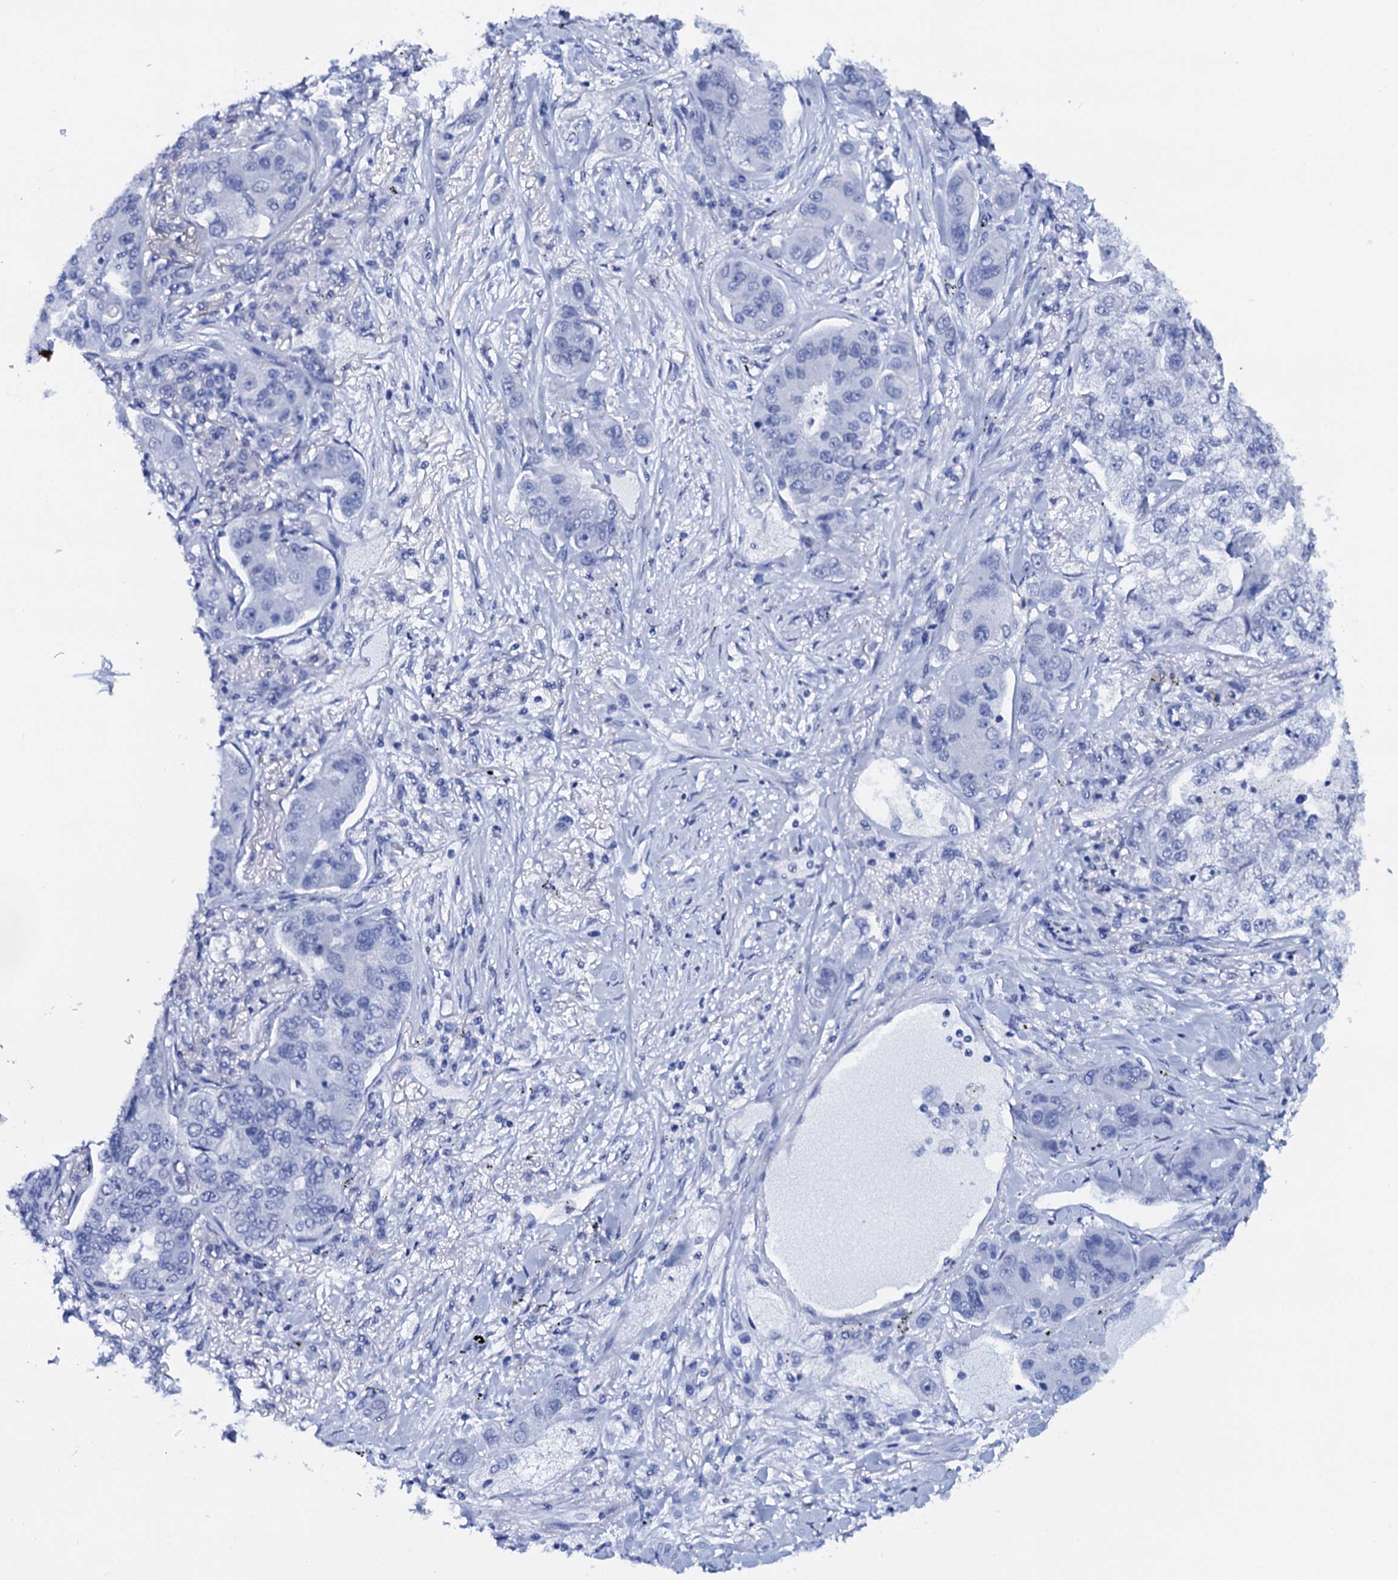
{"staining": {"intensity": "negative", "quantity": "none", "location": "none"}, "tissue": "lung cancer", "cell_type": "Tumor cells", "image_type": "cancer", "snomed": [{"axis": "morphology", "description": "Adenocarcinoma, NOS"}, {"axis": "topography", "description": "Lung"}], "caption": "Tumor cells are negative for protein expression in human lung adenocarcinoma.", "gene": "C16orf87", "patient": {"sex": "male", "age": 49}}